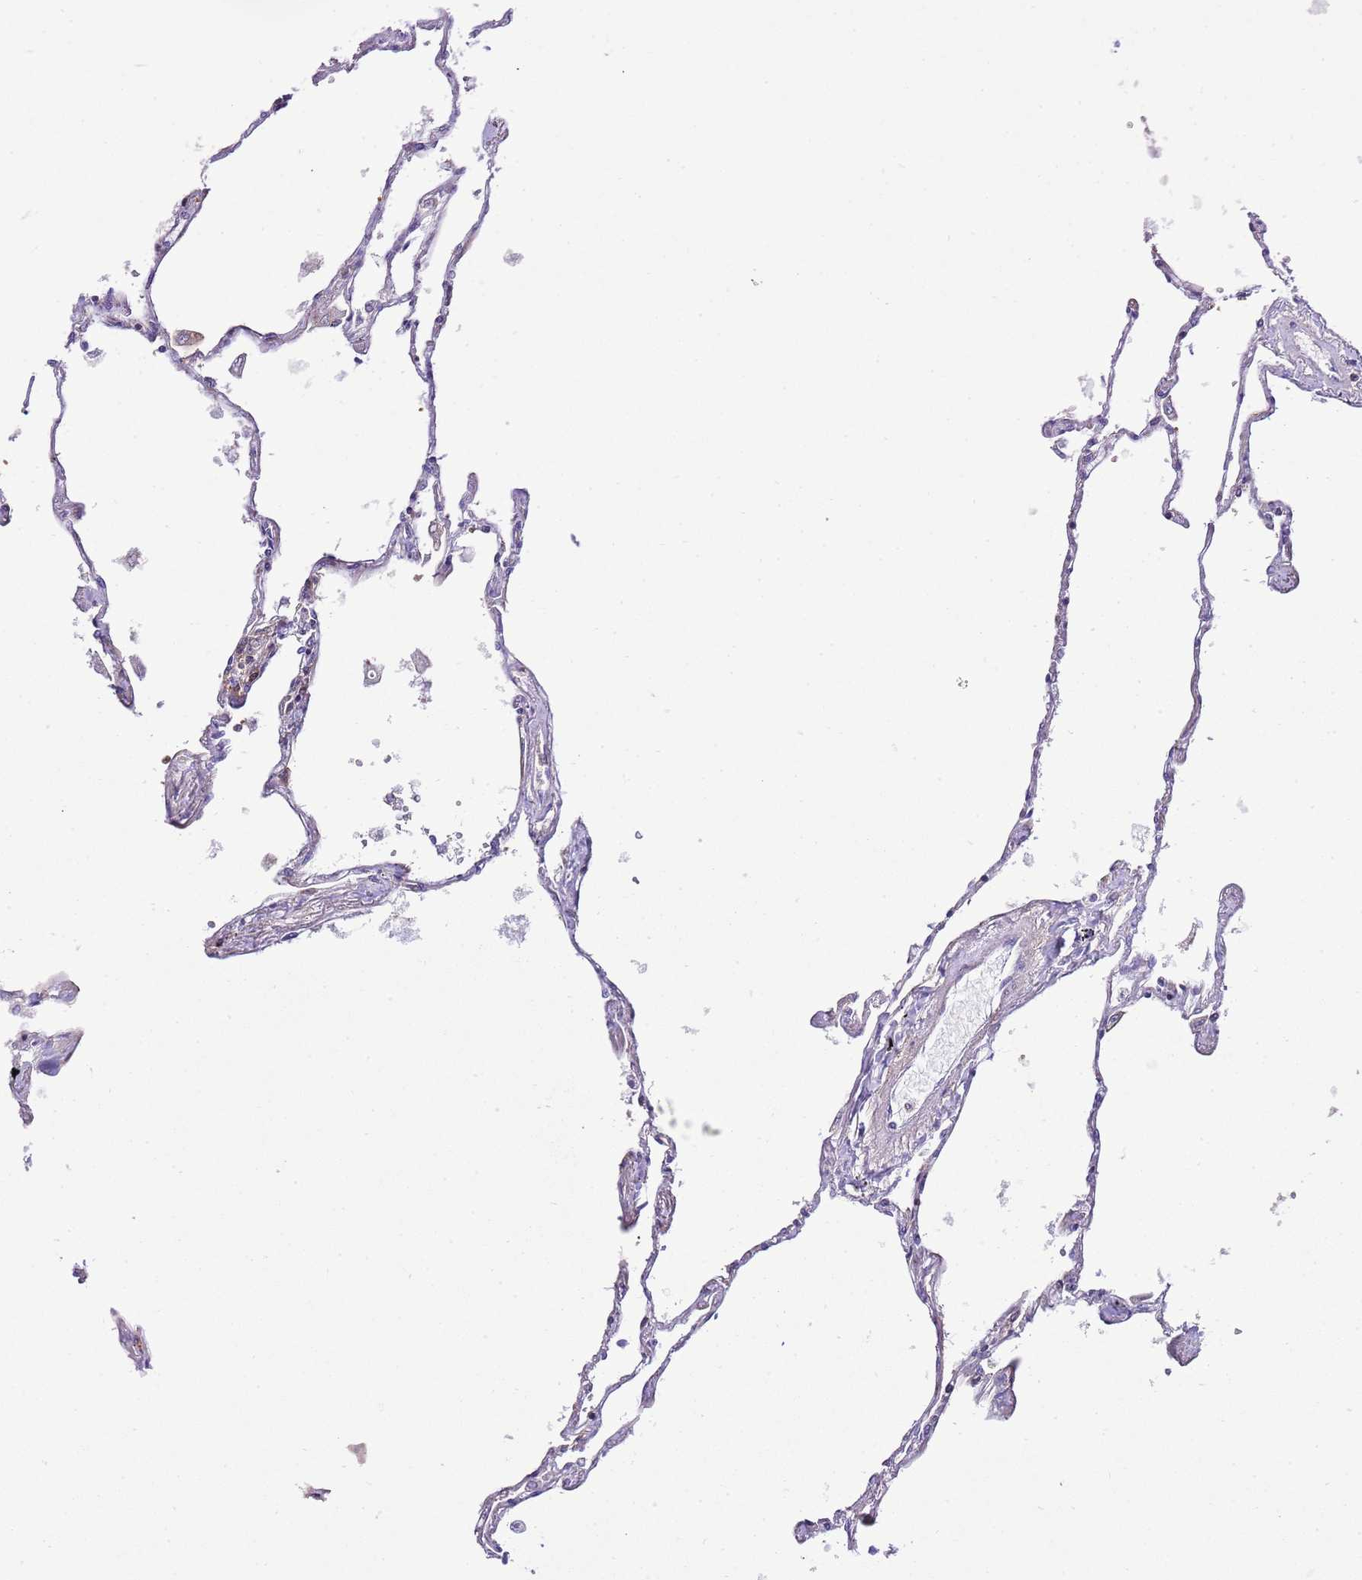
{"staining": {"intensity": "negative", "quantity": "none", "location": "none"}, "tissue": "lung", "cell_type": "Alveolar cells", "image_type": "normal", "snomed": [{"axis": "morphology", "description": "Normal tissue, NOS"}, {"axis": "topography", "description": "Lung"}], "caption": "IHC micrograph of unremarkable lung: human lung stained with DAB (3,3'-diaminobenzidine) displays no significant protein expression in alveolar cells.", "gene": "EFHD1", "patient": {"sex": "female", "age": 67}}